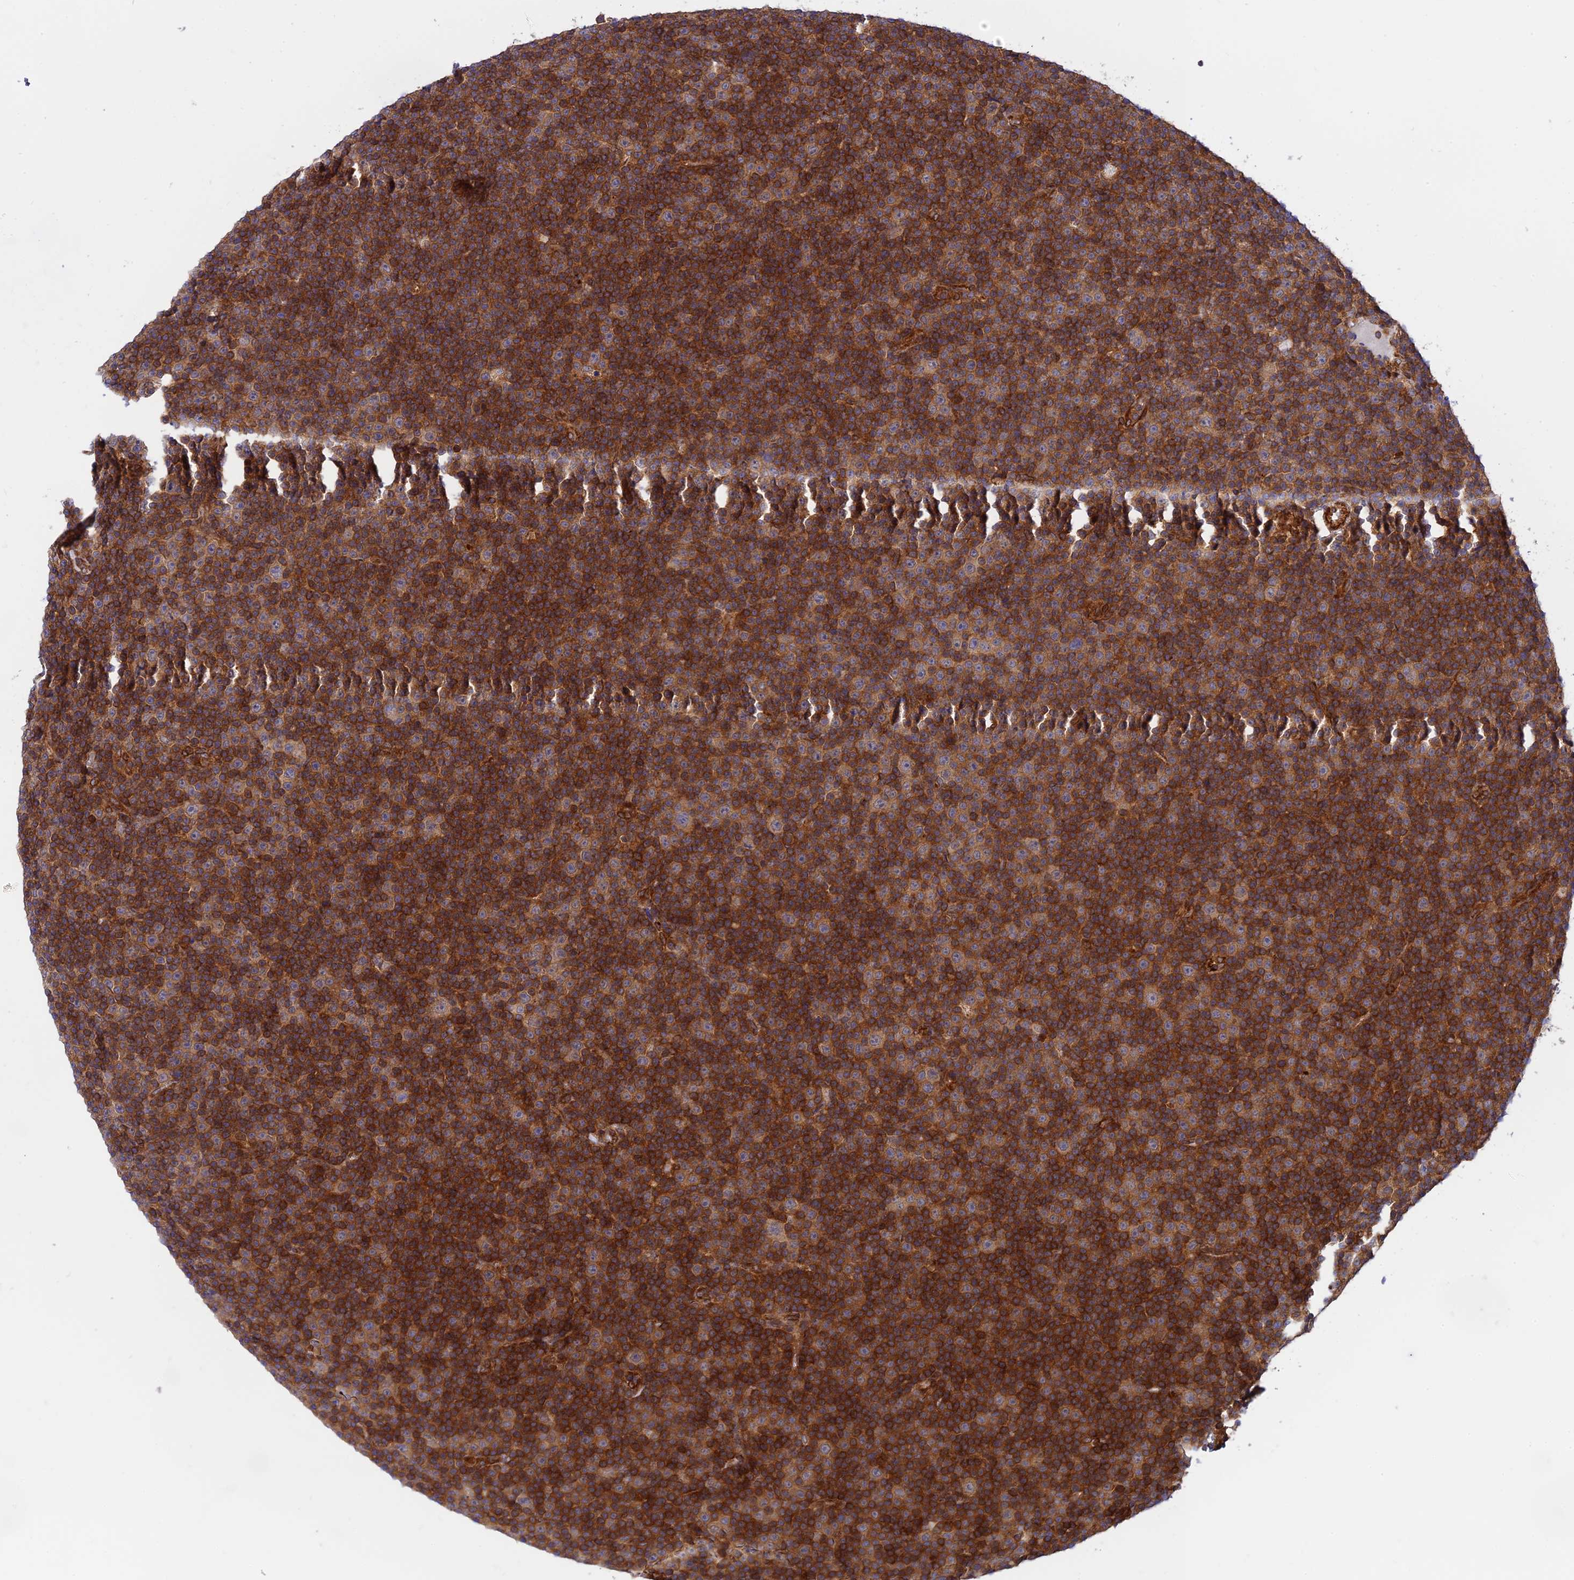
{"staining": {"intensity": "strong", "quantity": ">75%", "location": "cytoplasmic/membranous"}, "tissue": "lymphoma", "cell_type": "Tumor cells", "image_type": "cancer", "snomed": [{"axis": "morphology", "description": "Malignant lymphoma, non-Hodgkin's type, Low grade"}, {"axis": "topography", "description": "Lymph node"}], "caption": "This histopathology image shows IHC staining of human lymphoma, with high strong cytoplasmic/membranous expression in approximately >75% of tumor cells.", "gene": "EVI5L", "patient": {"sex": "female", "age": 67}}